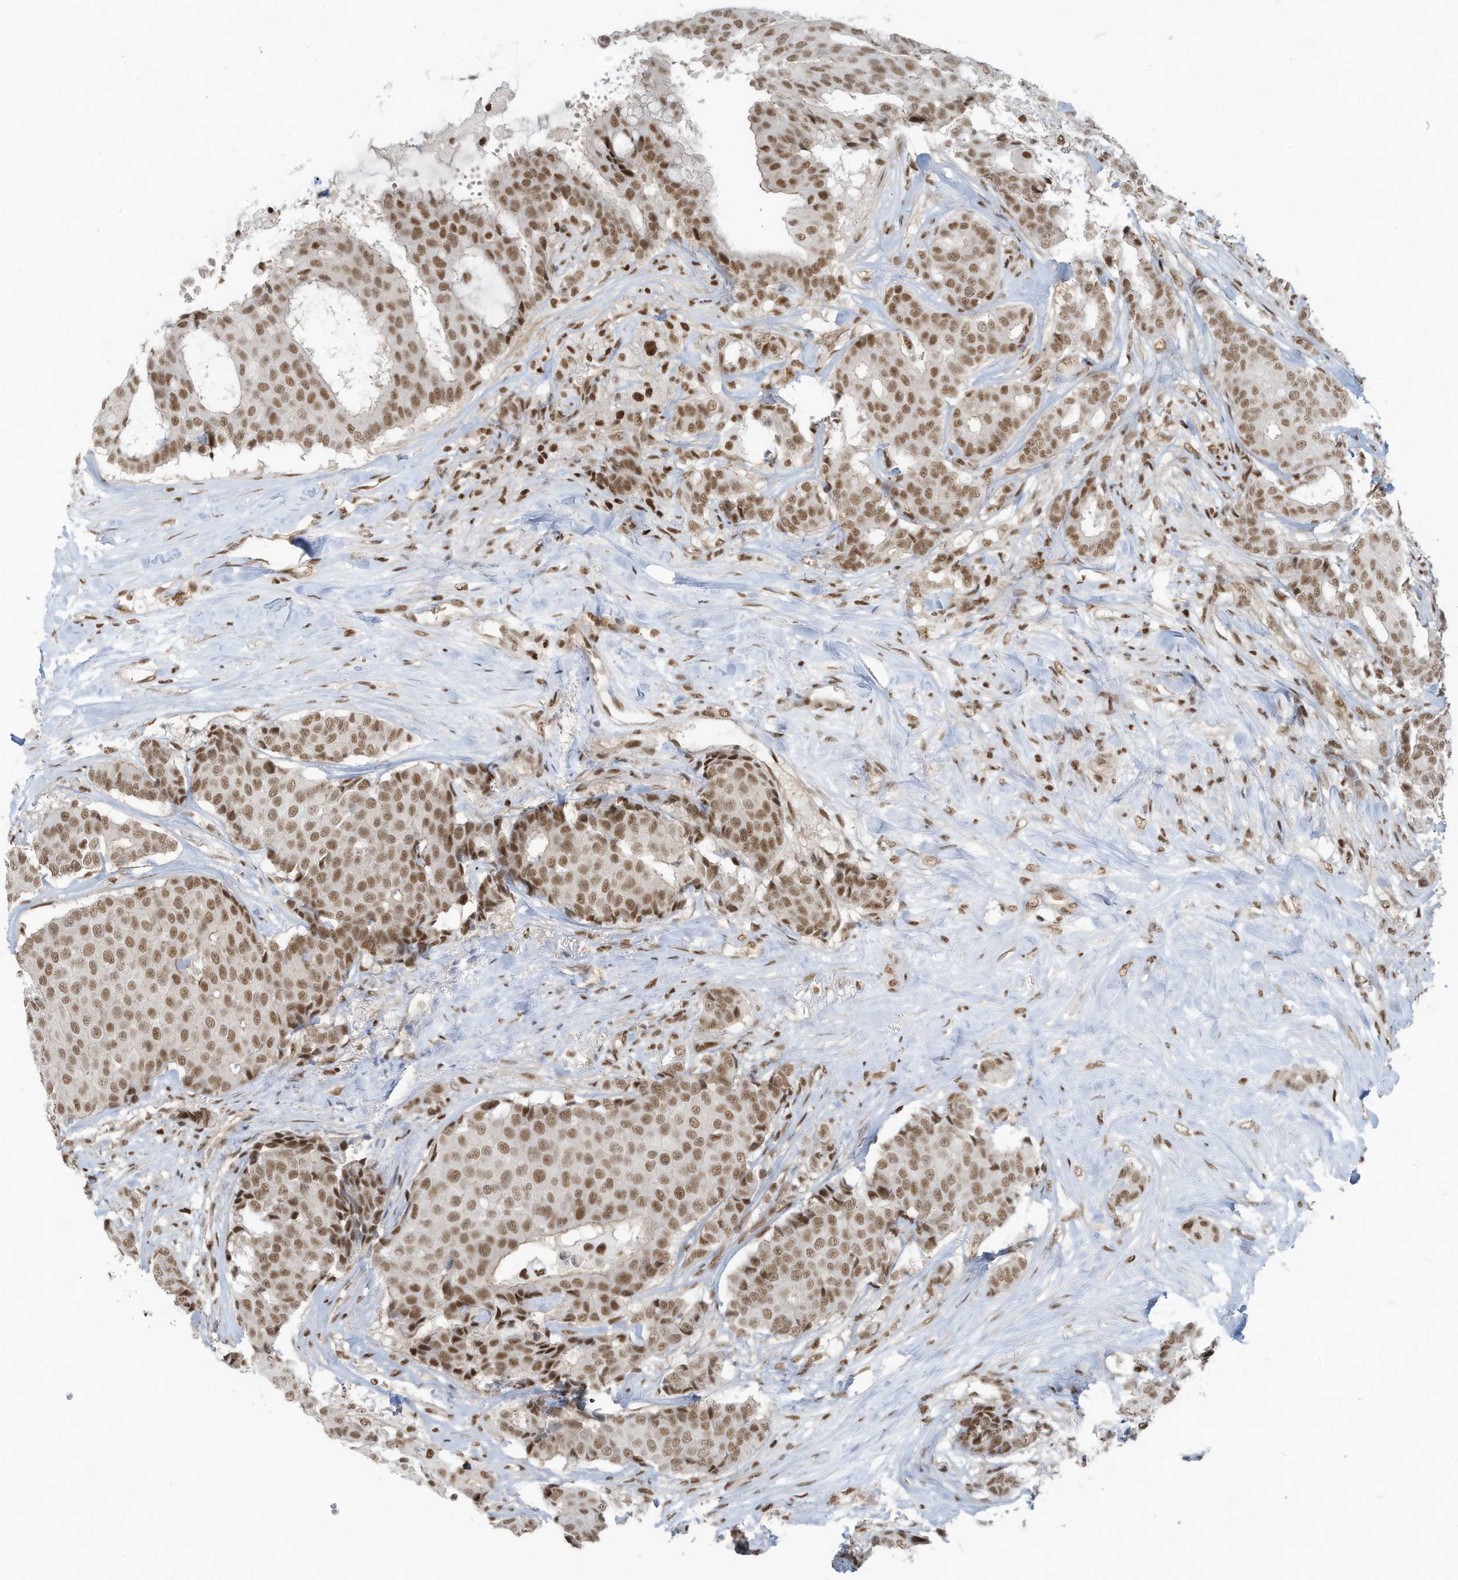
{"staining": {"intensity": "strong", "quantity": ">75%", "location": "nuclear"}, "tissue": "breast cancer", "cell_type": "Tumor cells", "image_type": "cancer", "snomed": [{"axis": "morphology", "description": "Duct carcinoma"}, {"axis": "topography", "description": "Breast"}], "caption": "A photomicrograph of breast cancer (invasive ductal carcinoma) stained for a protein displays strong nuclear brown staining in tumor cells. The staining is performed using DAB brown chromogen to label protein expression. The nuclei are counter-stained blue using hematoxylin.", "gene": "DBR1", "patient": {"sex": "female", "age": 75}}